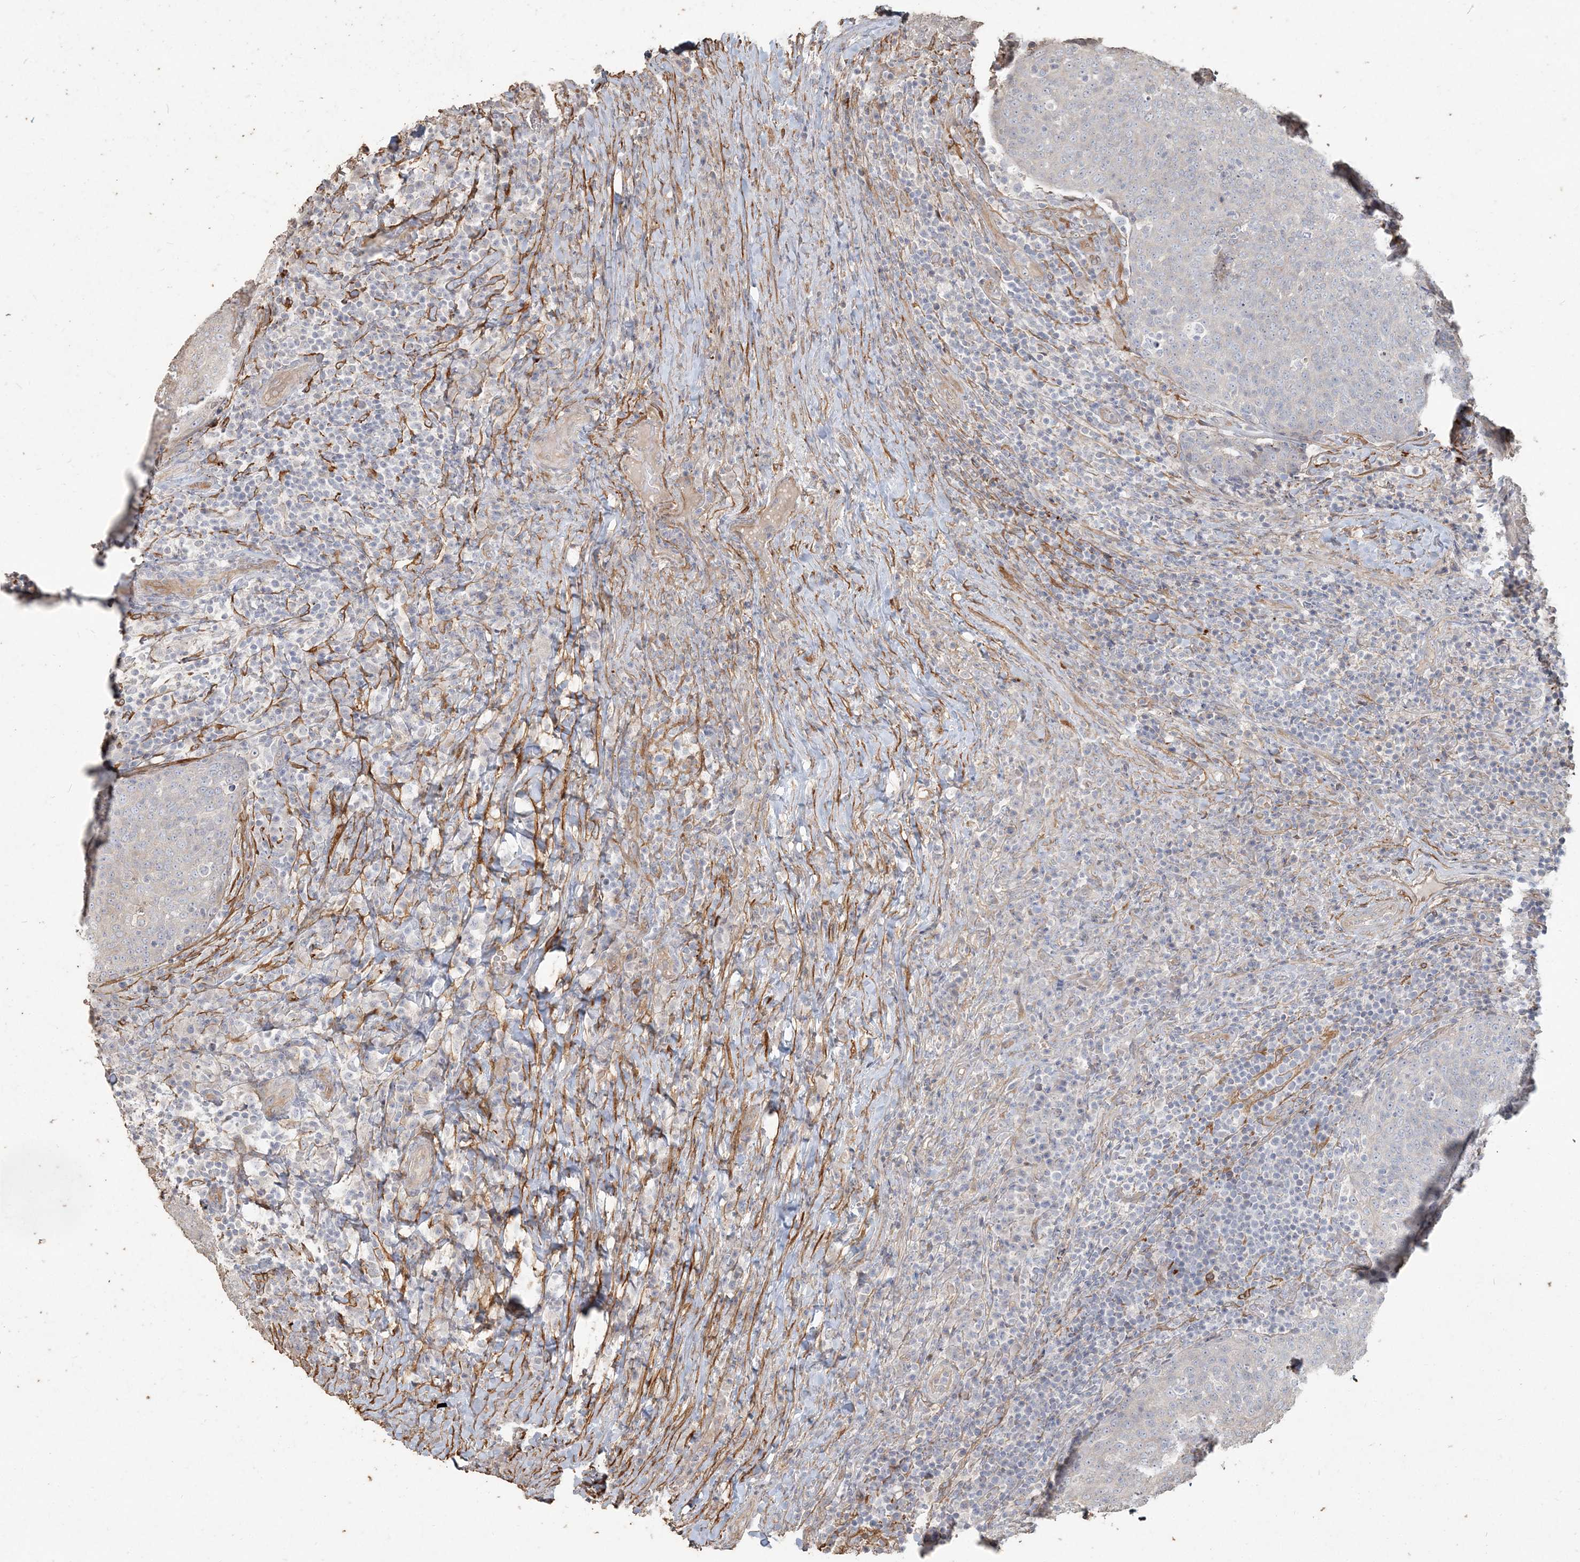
{"staining": {"intensity": "negative", "quantity": "none", "location": "none"}, "tissue": "head and neck cancer", "cell_type": "Tumor cells", "image_type": "cancer", "snomed": [{"axis": "morphology", "description": "Squamous cell carcinoma, NOS"}, {"axis": "morphology", "description": "Squamous cell carcinoma, metastatic, NOS"}, {"axis": "topography", "description": "Lymph node"}, {"axis": "topography", "description": "Head-Neck"}], "caption": "Image shows no protein positivity in tumor cells of metastatic squamous cell carcinoma (head and neck) tissue.", "gene": "RNF145", "patient": {"sex": "male", "age": 62}}